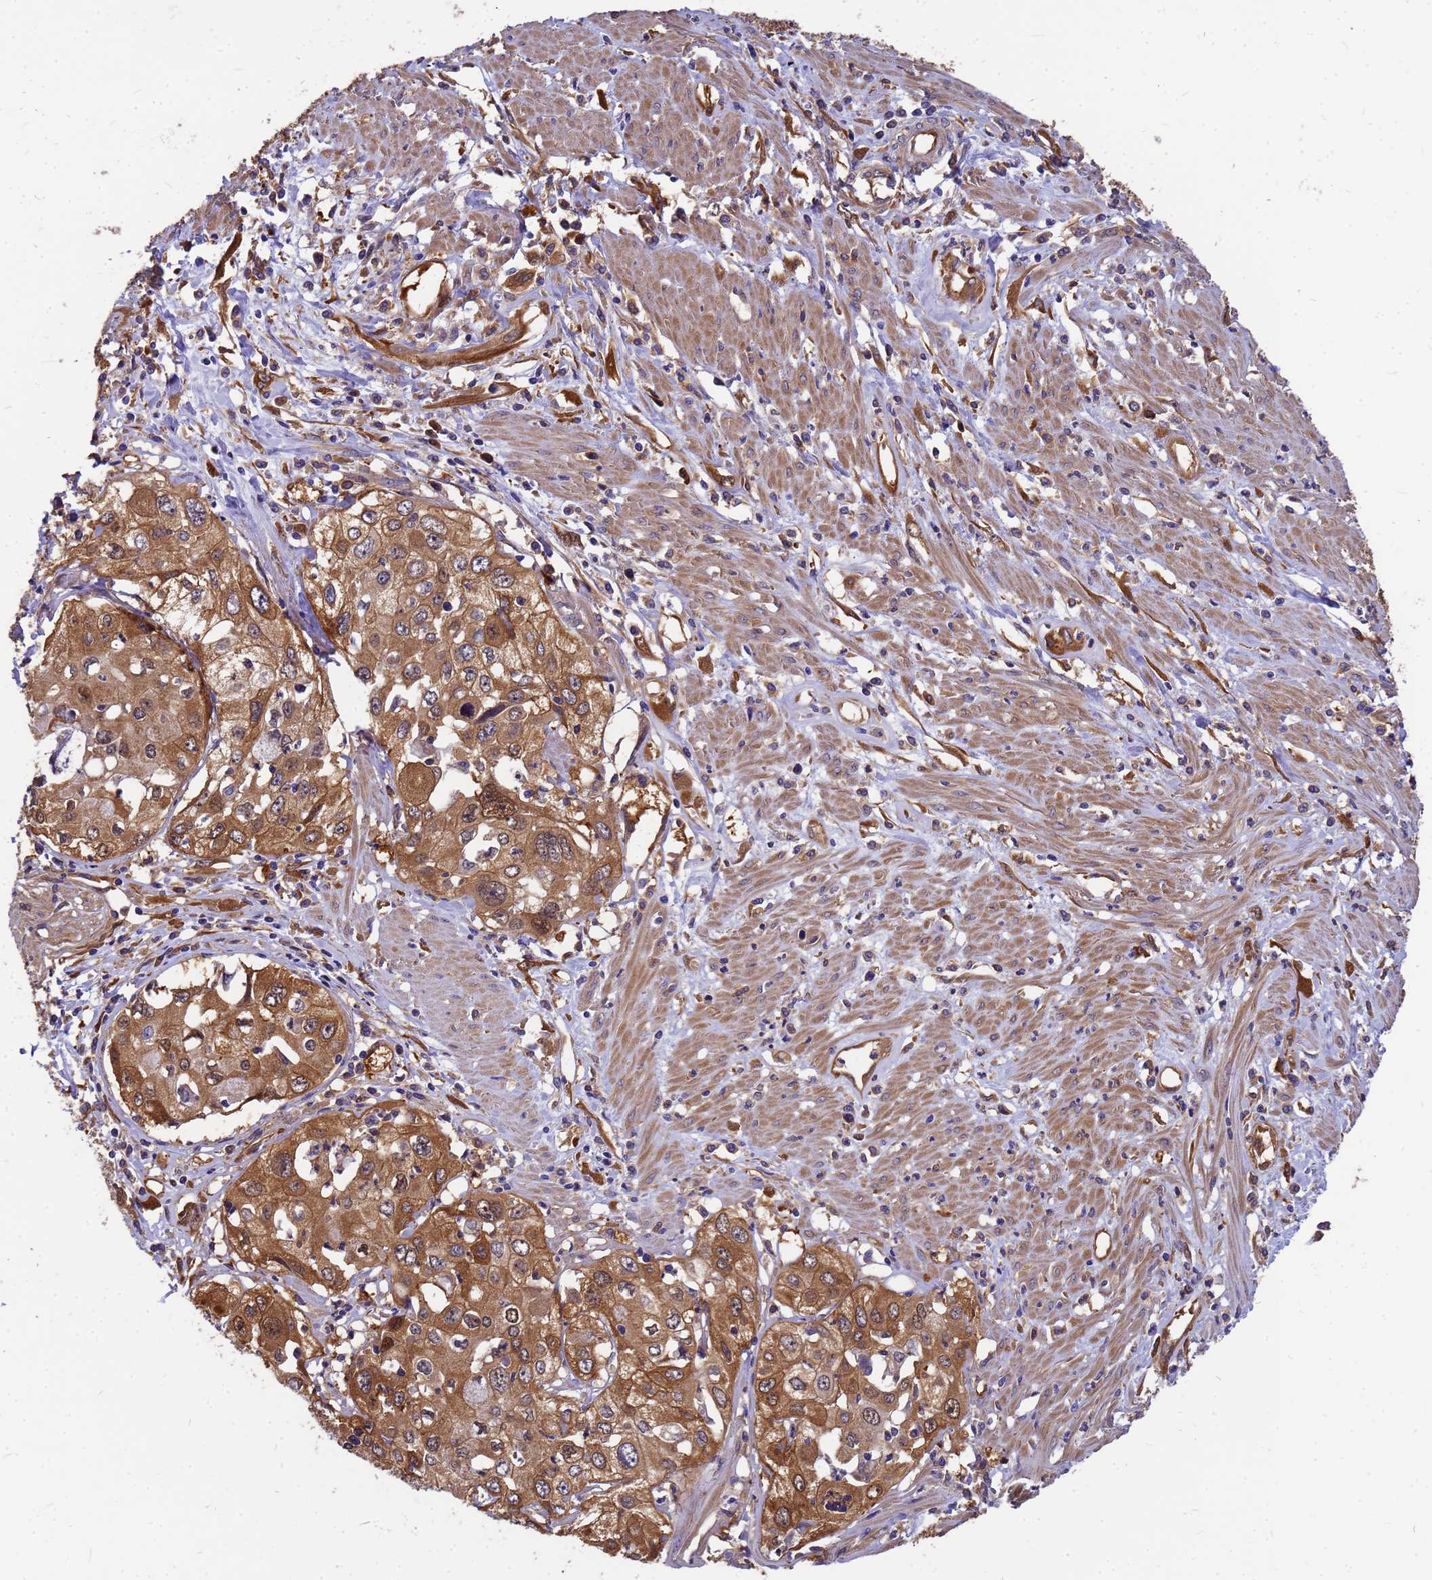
{"staining": {"intensity": "moderate", "quantity": ">75%", "location": "cytoplasmic/membranous"}, "tissue": "cervical cancer", "cell_type": "Tumor cells", "image_type": "cancer", "snomed": [{"axis": "morphology", "description": "Squamous cell carcinoma, NOS"}, {"axis": "topography", "description": "Cervix"}], "caption": "Immunohistochemistry (IHC) of human cervical cancer (squamous cell carcinoma) demonstrates medium levels of moderate cytoplasmic/membranous staining in about >75% of tumor cells.", "gene": "GID4", "patient": {"sex": "female", "age": 31}}